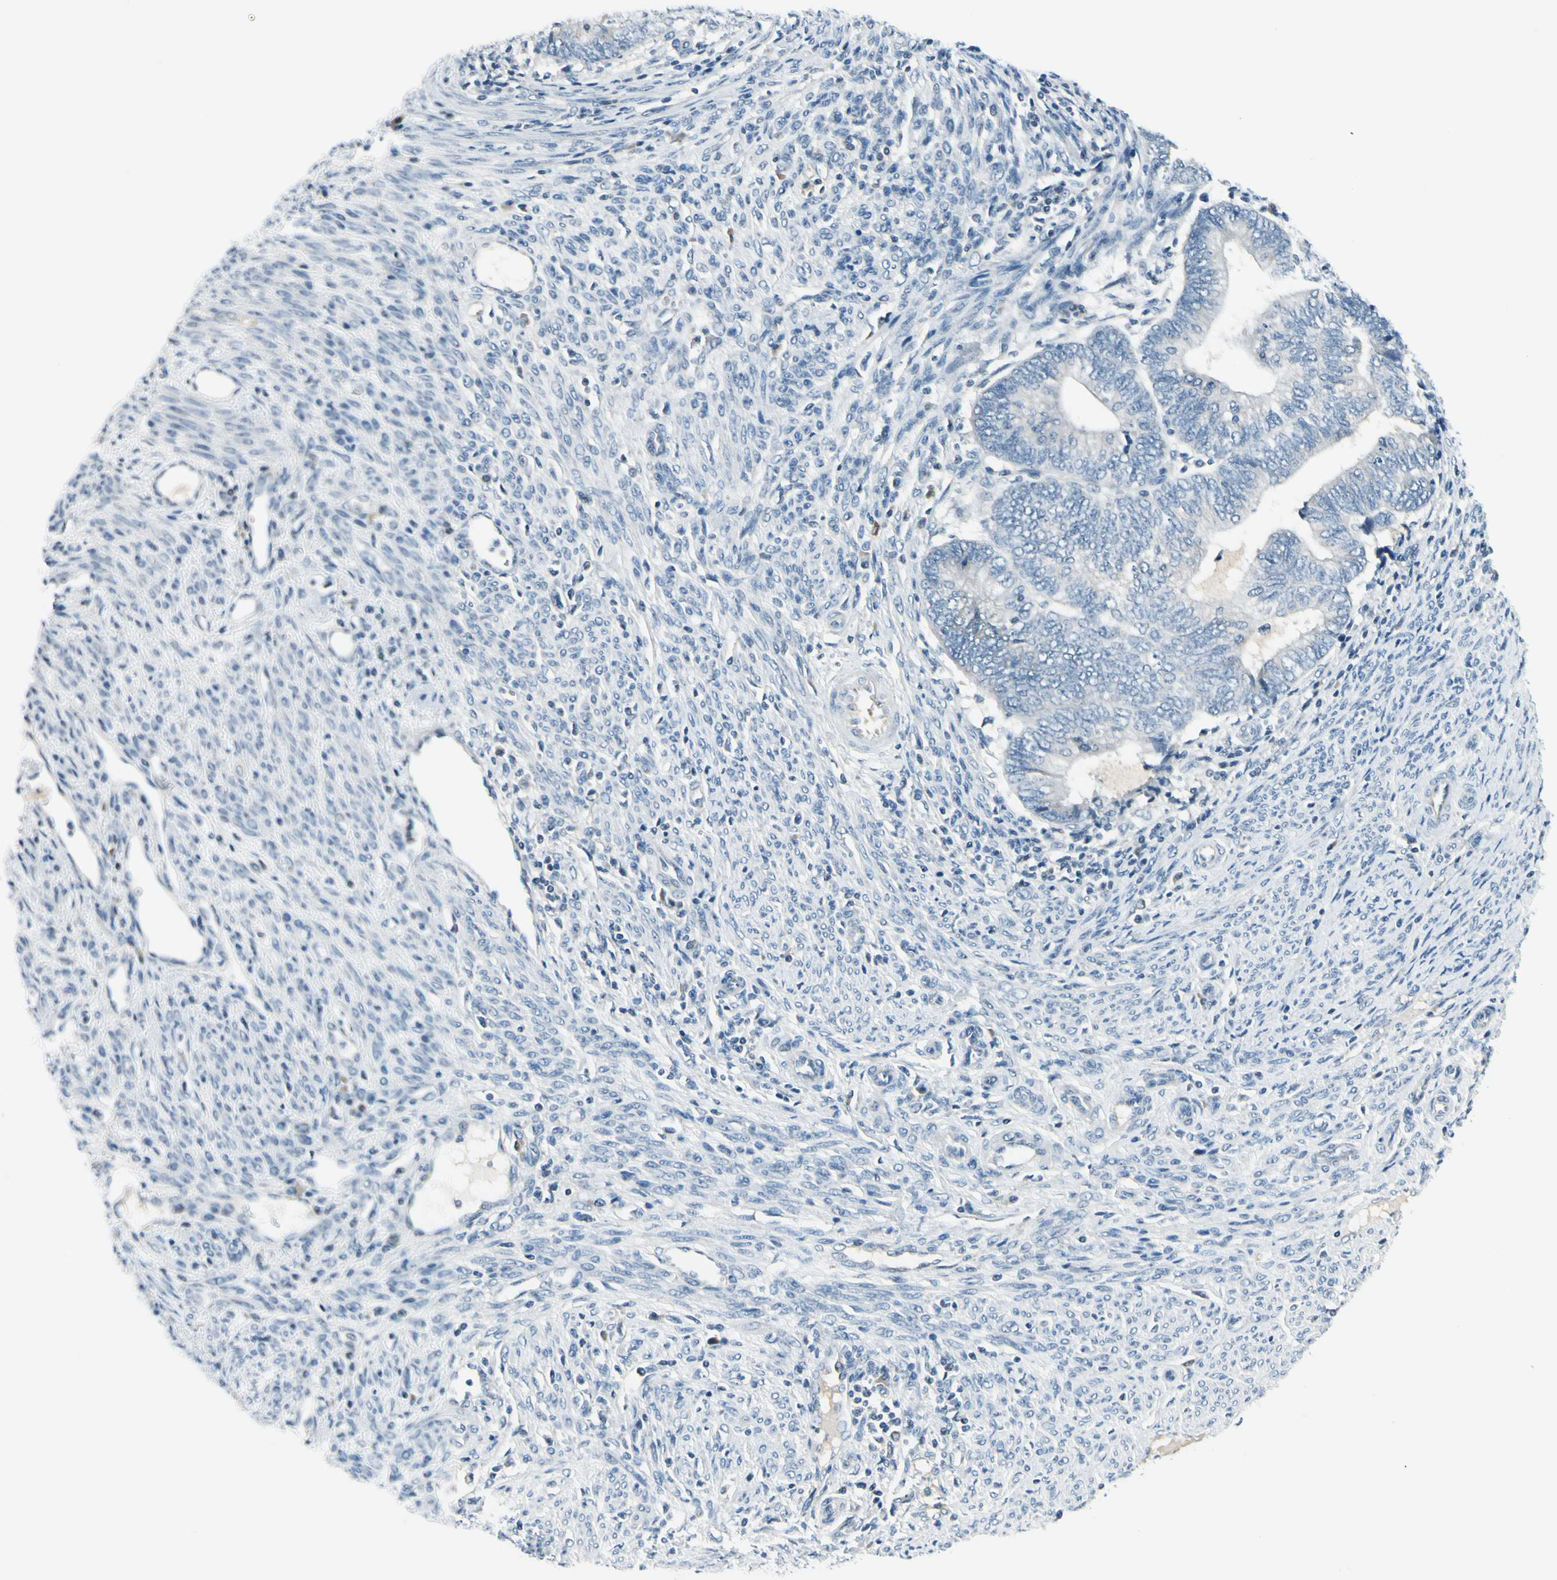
{"staining": {"intensity": "negative", "quantity": "none", "location": "none"}, "tissue": "endometrial cancer", "cell_type": "Tumor cells", "image_type": "cancer", "snomed": [{"axis": "morphology", "description": "Adenocarcinoma, NOS"}, {"axis": "topography", "description": "Uterus"}, {"axis": "topography", "description": "Endometrium"}], "caption": "This histopathology image is of endometrial cancer (adenocarcinoma) stained with immunohistochemistry to label a protein in brown with the nuclei are counter-stained blue. There is no expression in tumor cells.", "gene": "ZSCAN1", "patient": {"sex": "female", "age": 70}}